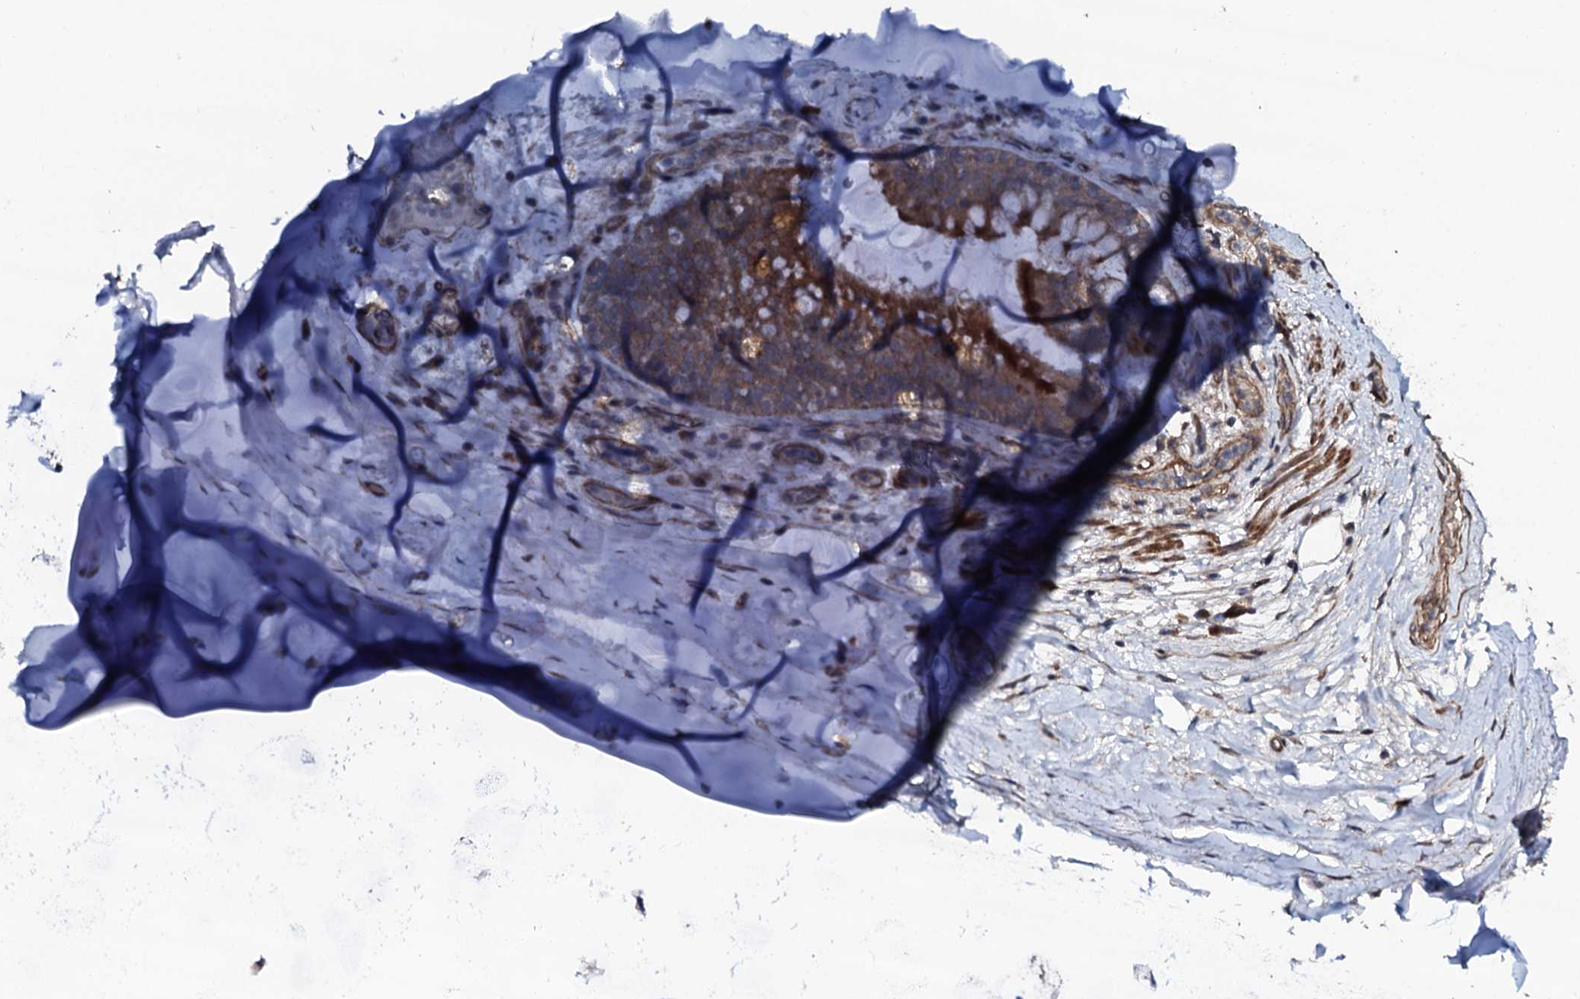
{"staining": {"intensity": "weak", "quantity": "25%-75%", "location": "cytoplasmic/membranous"}, "tissue": "adipose tissue", "cell_type": "Adipocytes", "image_type": "normal", "snomed": [{"axis": "morphology", "description": "Normal tissue, NOS"}, {"axis": "topography", "description": "Lymph node"}, {"axis": "topography", "description": "Cartilage tissue"}, {"axis": "topography", "description": "Bronchus"}], "caption": "High-magnification brightfield microscopy of benign adipose tissue stained with DAB (brown) and counterstained with hematoxylin (blue). adipocytes exhibit weak cytoplasmic/membranous staining is seen in about25%-75% of cells.", "gene": "CIAO2A", "patient": {"sex": "male", "age": 63}}